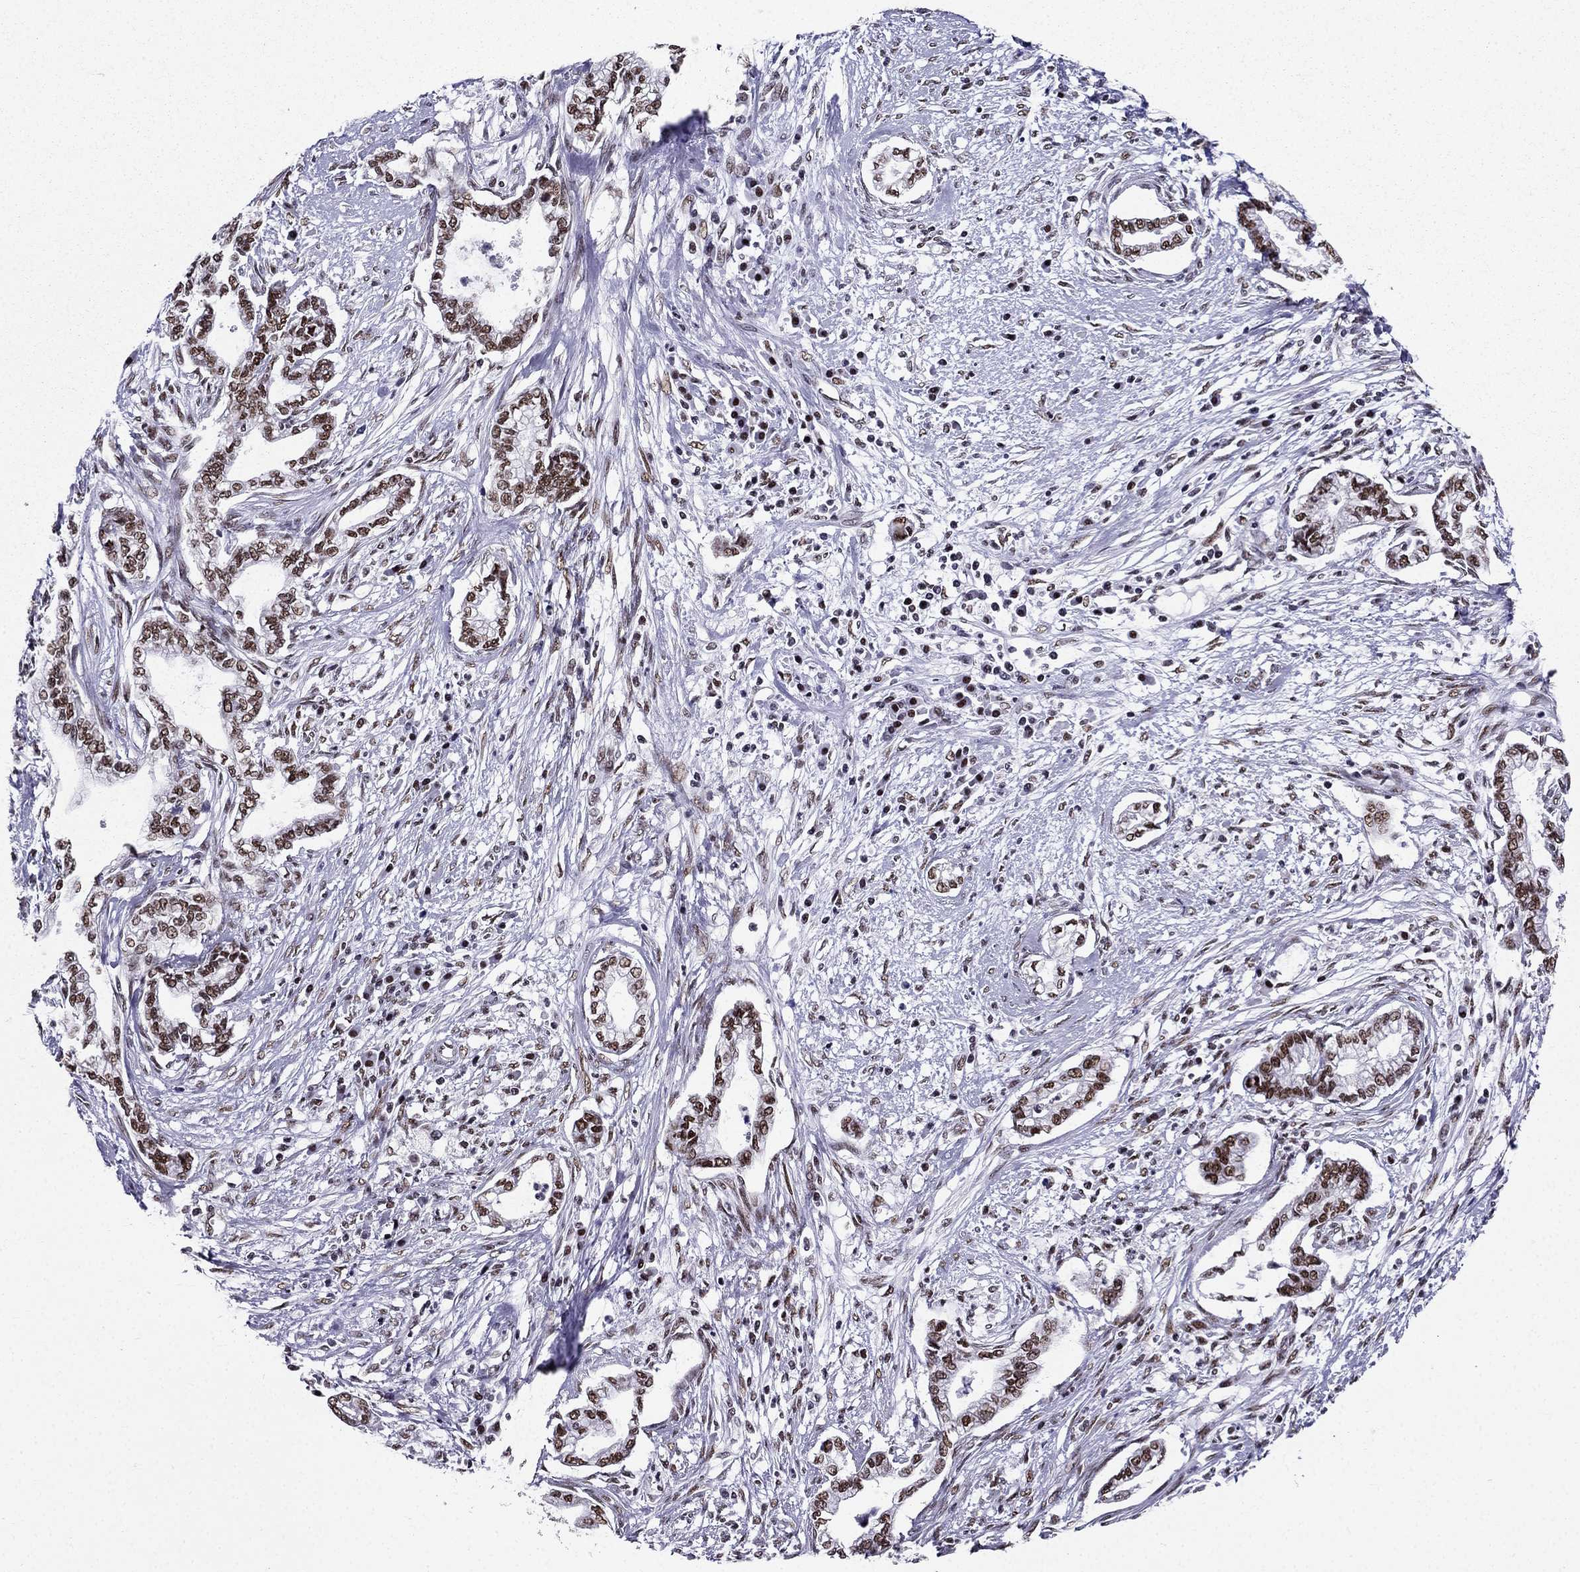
{"staining": {"intensity": "moderate", "quantity": ">75%", "location": "nuclear"}, "tissue": "cervical cancer", "cell_type": "Tumor cells", "image_type": "cancer", "snomed": [{"axis": "morphology", "description": "Adenocarcinoma, NOS"}, {"axis": "topography", "description": "Cervix"}], "caption": "This is a histology image of immunohistochemistry (IHC) staining of cervical cancer, which shows moderate staining in the nuclear of tumor cells.", "gene": "ZNF420", "patient": {"sex": "female", "age": 62}}